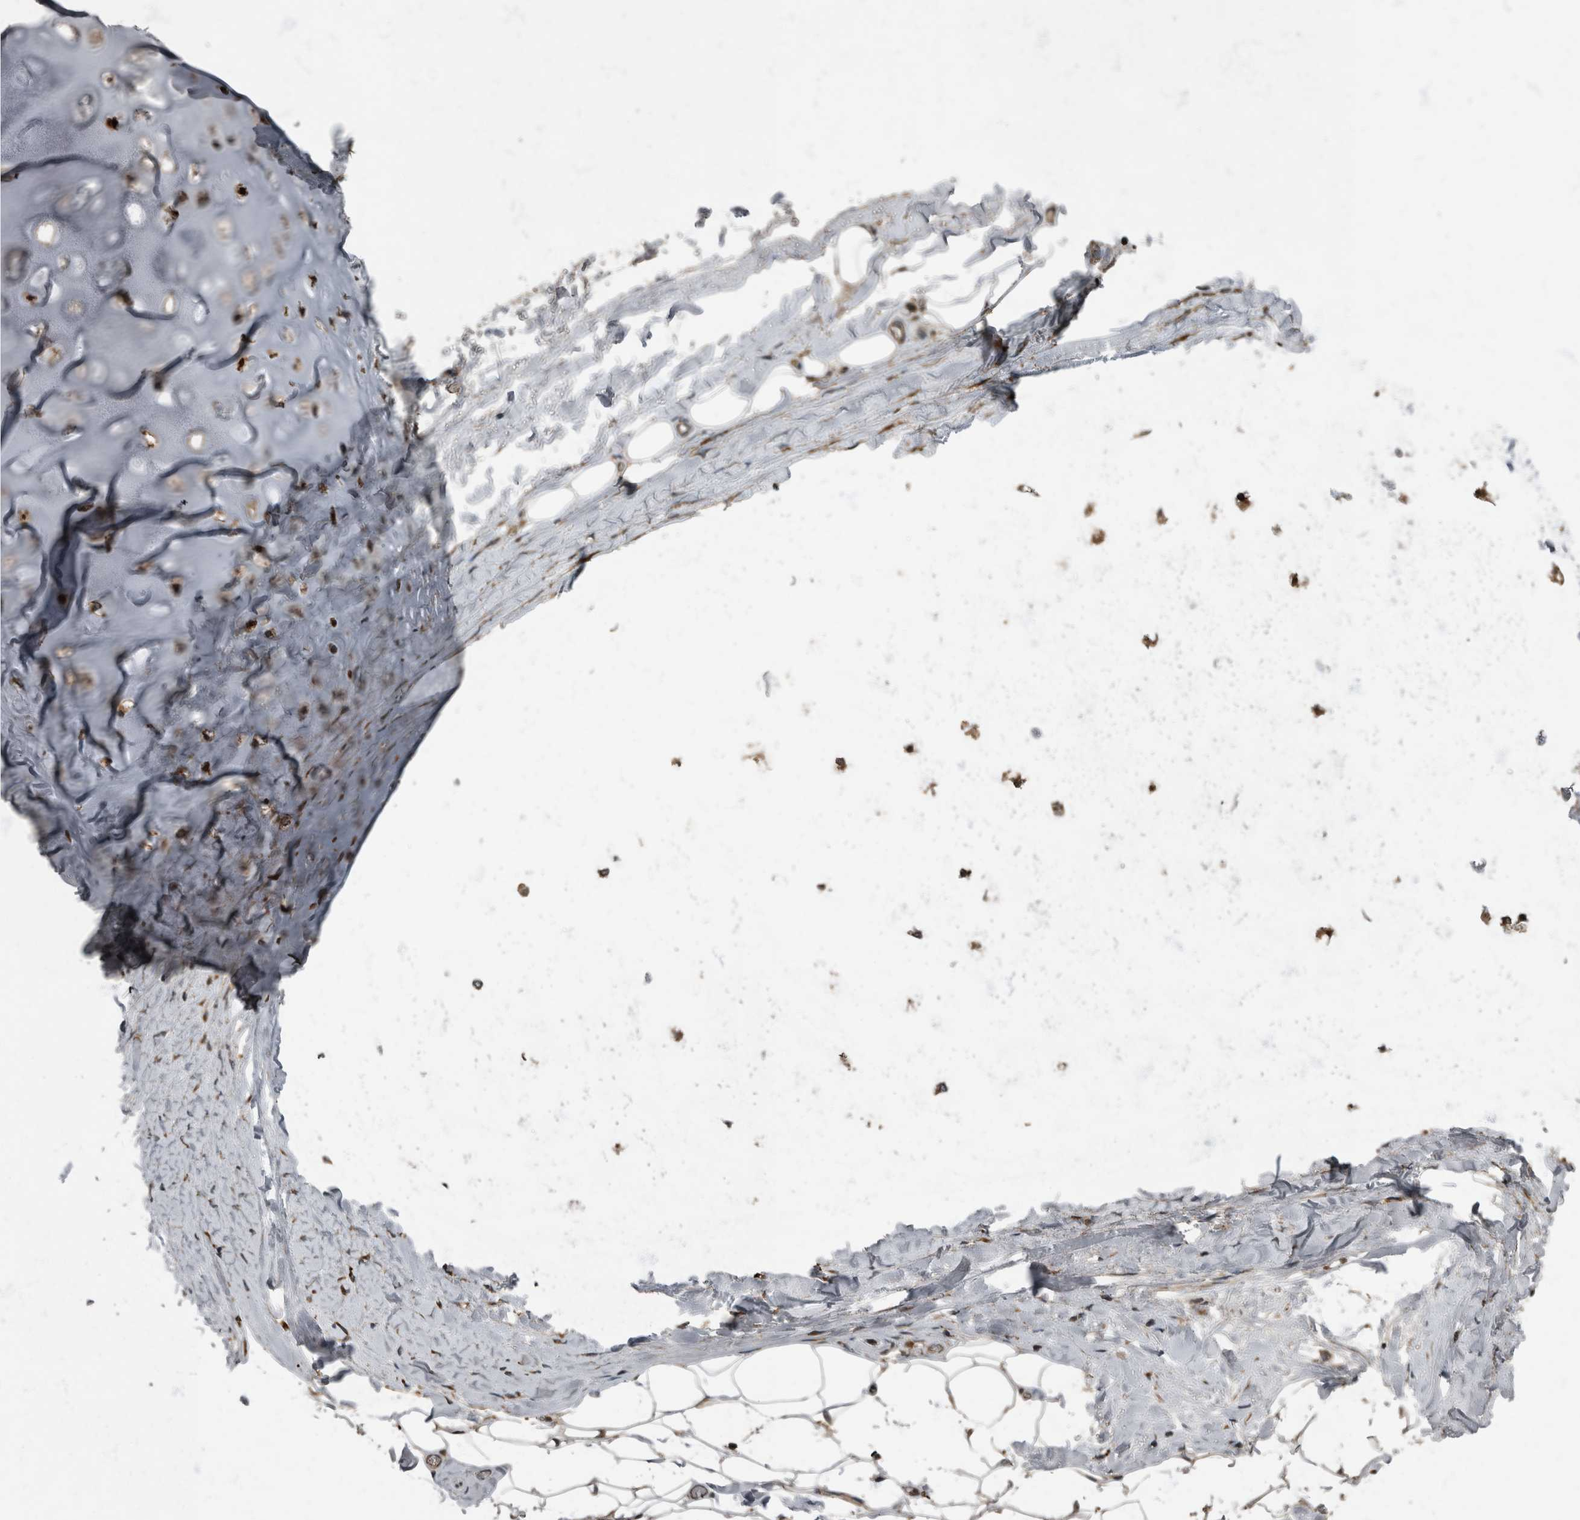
{"staining": {"intensity": "moderate", "quantity": "<25%", "location": "cytoplasmic/membranous"}, "tissue": "adipose tissue", "cell_type": "Adipocytes", "image_type": "normal", "snomed": [{"axis": "morphology", "description": "Normal tissue, NOS"}, {"axis": "topography", "description": "Cartilage tissue"}], "caption": "Approximately <25% of adipocytes in unremarkable adipose tissue display moderate cytoplasmic/membranous protein positivity as visualized by brown immunohistochemical staining.", "gene": "RABGGTB", "patient": {"sex": "female", "age": 63}}